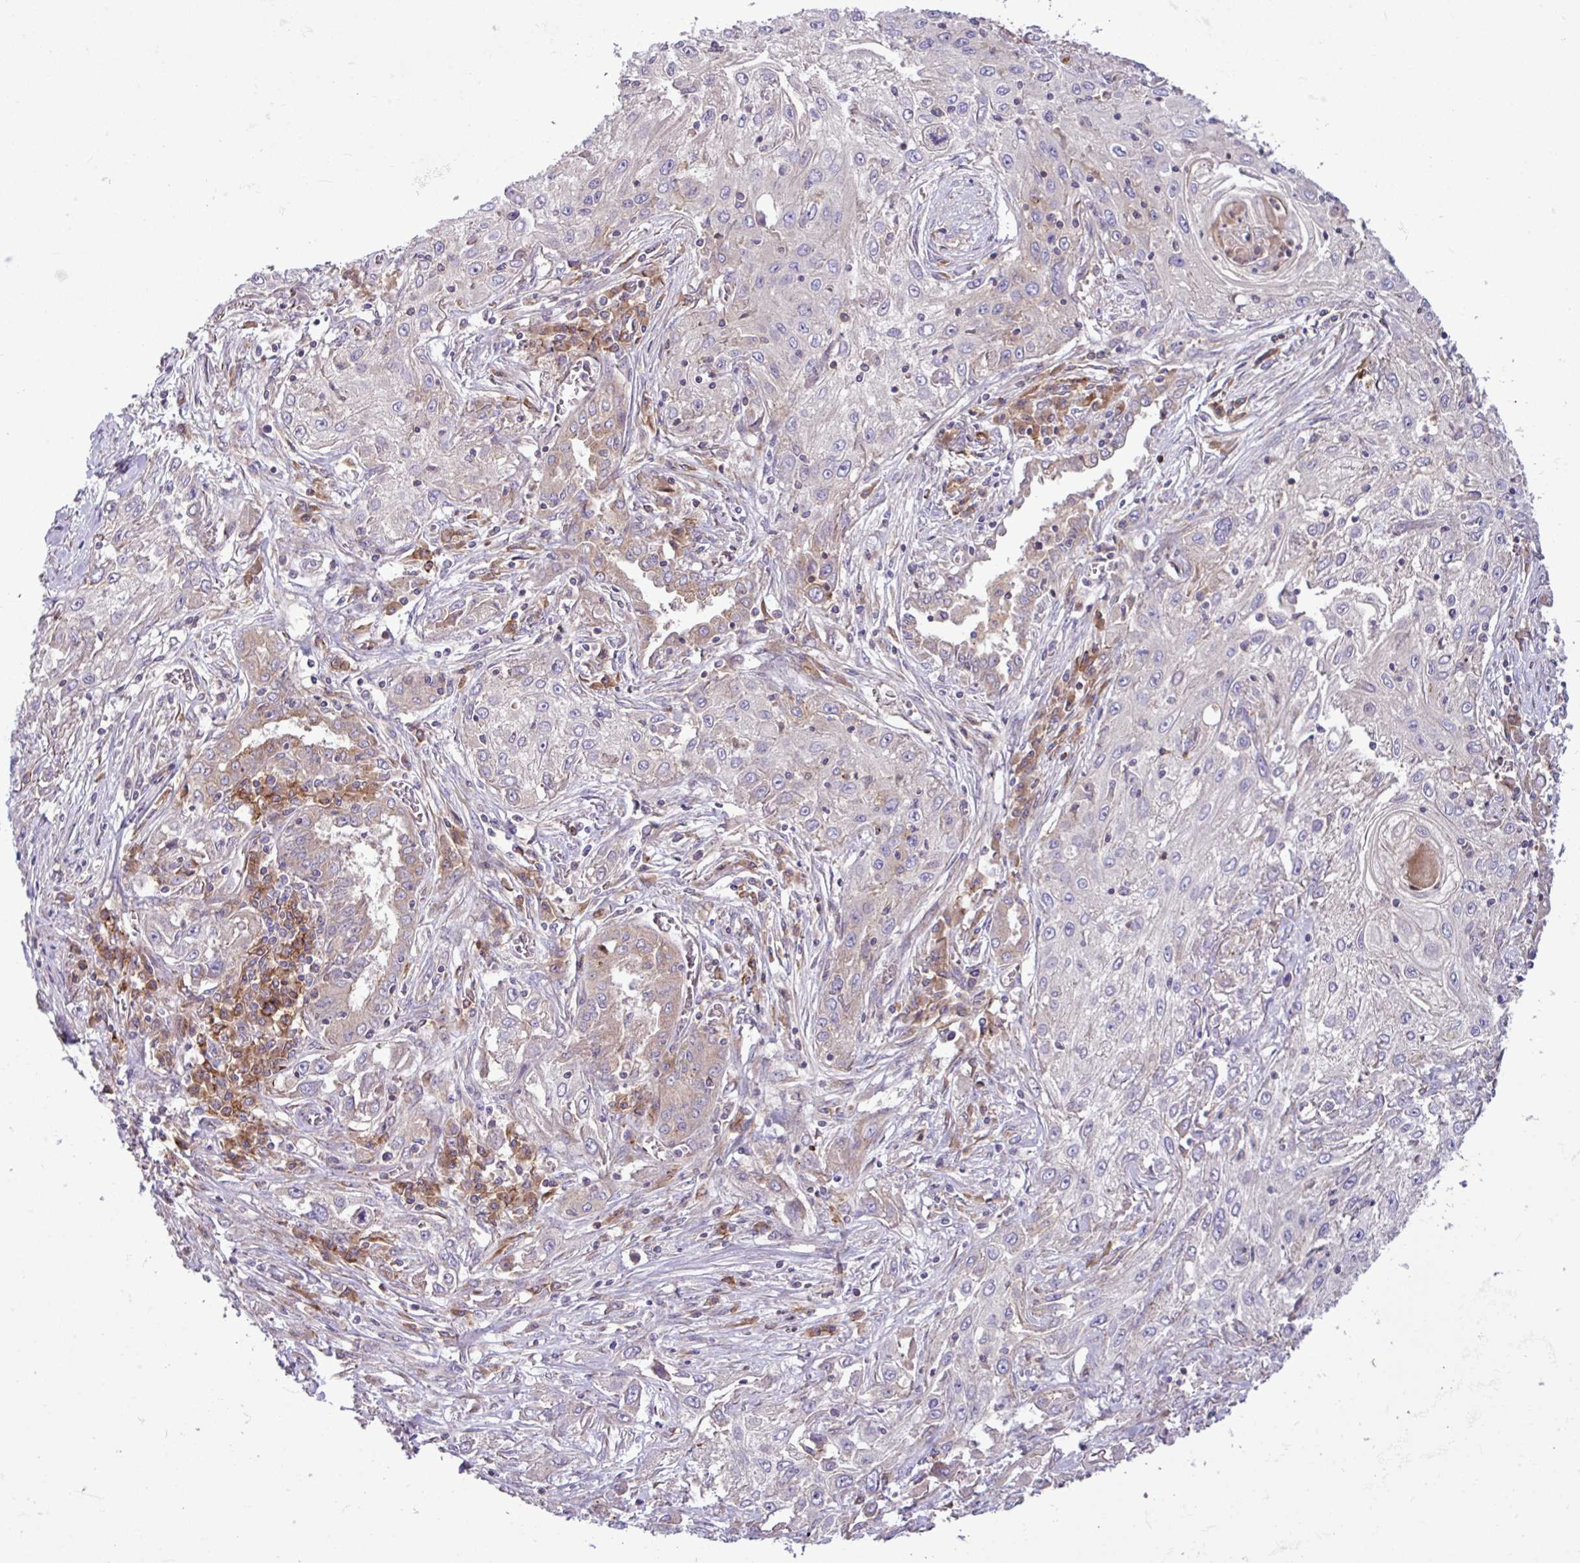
{"staining": {"intensity": "weak", "quantity": "<25%", "location": "cytoplasmic/membranous"}, "tissue": "lung cancer", "cell_type": "Tumor cells", "image_type": "cancer", "snomed": [{"axis": "morphology", "description": "Squamous cell carcinoma, NOS"}, {"axis": "topography", "description": "Lung"}], "caption": "Squamous cell carcinoma (lung) stained for a protein using immunohistochemistry reveals no expression tumor cells.", "gene": "RAB19", "patient": {"sex": "female", "age": 69}}